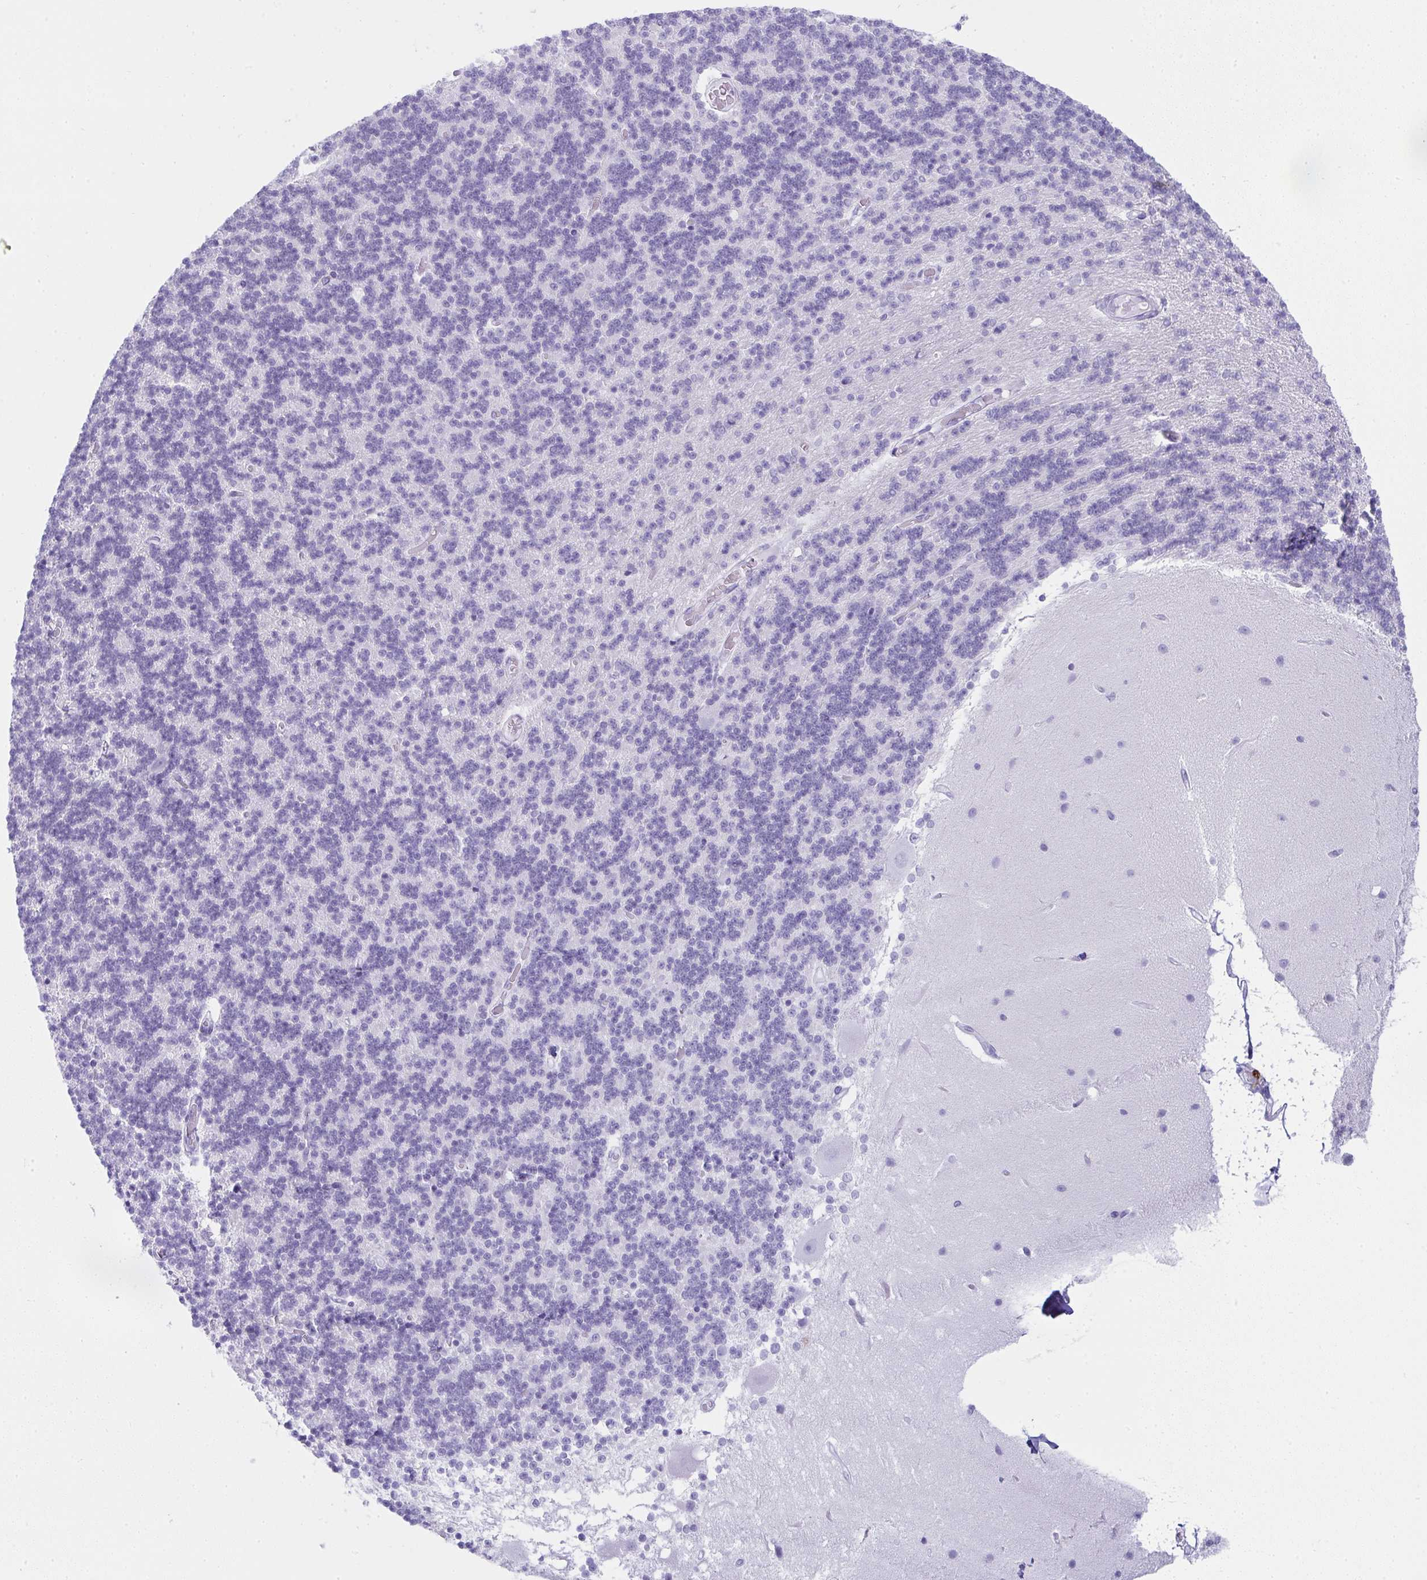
{"staining": {"intensity": "negative", "quantity": "none", "location": "none"}, "tissue": "cerebellum", "cell_type": "Cells in granular layer", "image_type": "normal", "snomed": [{"axis": "morphology", "description": "Normal tissue, NOS"}, {"axis": "topography", "description": "Cerebellum"}], "caption": "The IHC micrograph has no significant staining in cells in granular layer of cerebellum.", "gene": "CDADC1", "patient": {"sex": "female", "age": 54}}